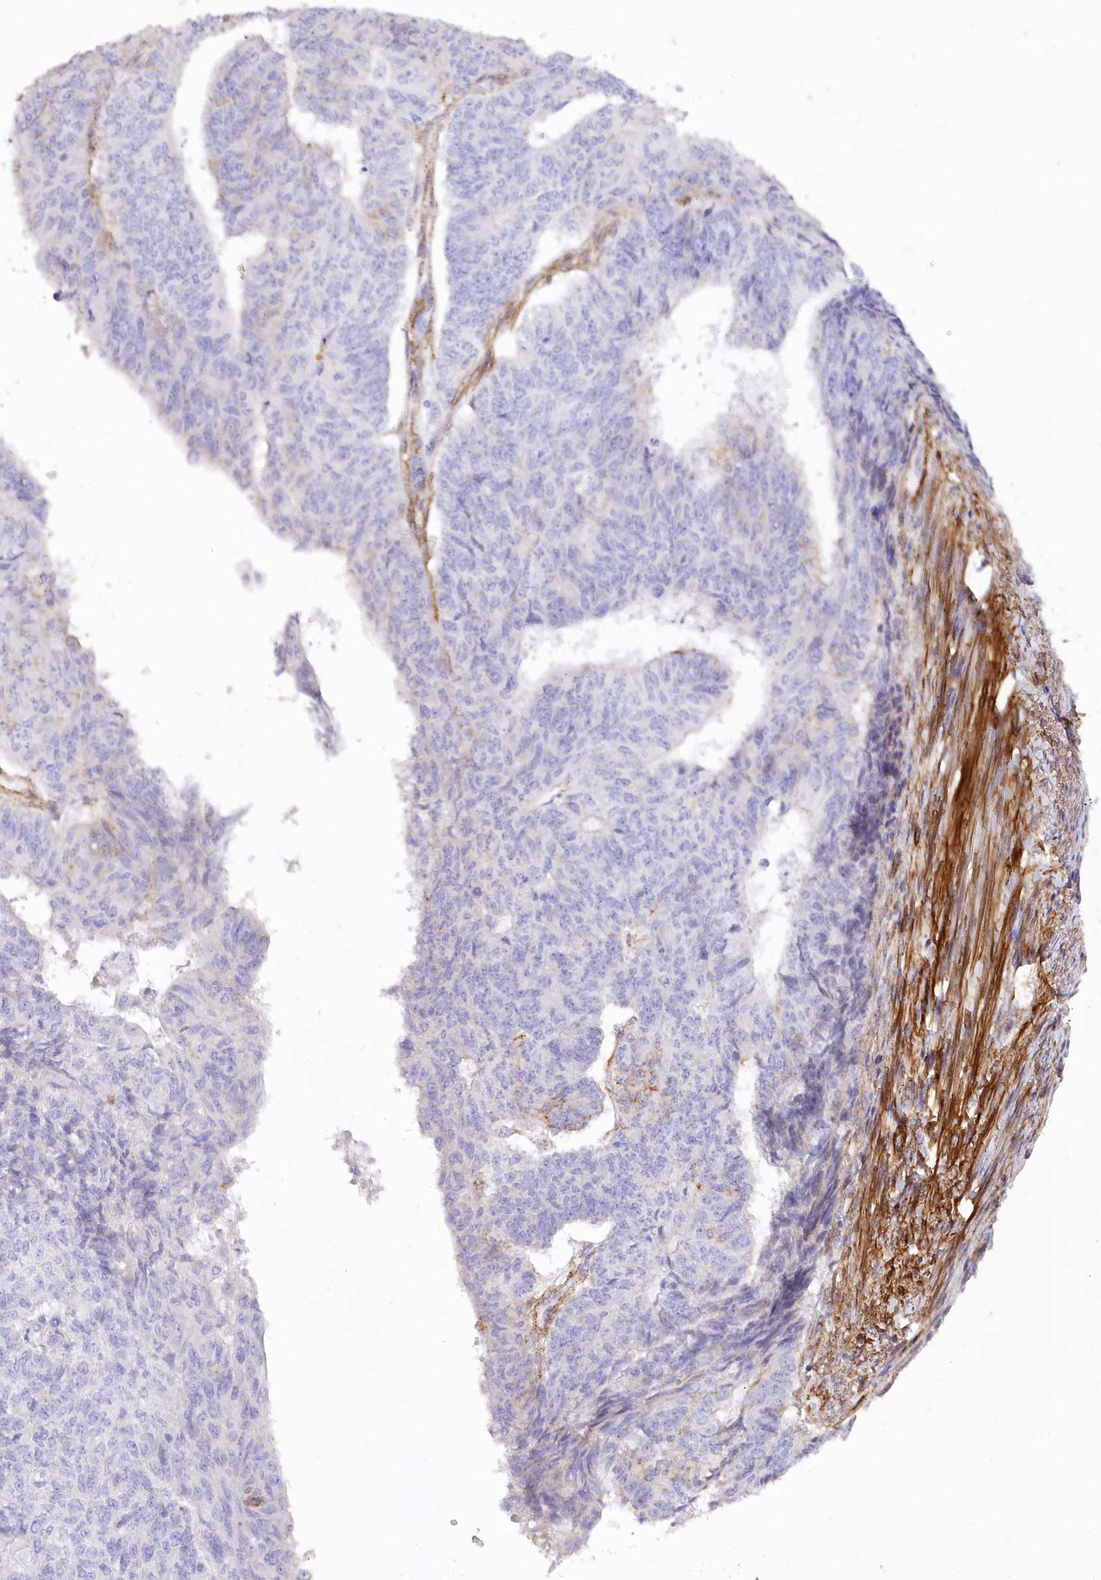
{"staining": {"intensity": "negative", "quantity": "none", "location": "none"}, "tissue": "endometrial cancer", "cell_type": "Tumor cells", "image_type": "cancer", "snomed": [{"axis": "morphology", "description": "Adenocarcinoma, NOS"}, {"axis": "topography", "description": "Endometrium"}], "caption": "A high-resolution histopathology image shows immunohistochemistry staining of endometrial cancer (adenocarcinoma), which shows no significant positivity in tumor cells.", "gene": "SYNPO2", "patient": {"sex": "female", "age": 32}}